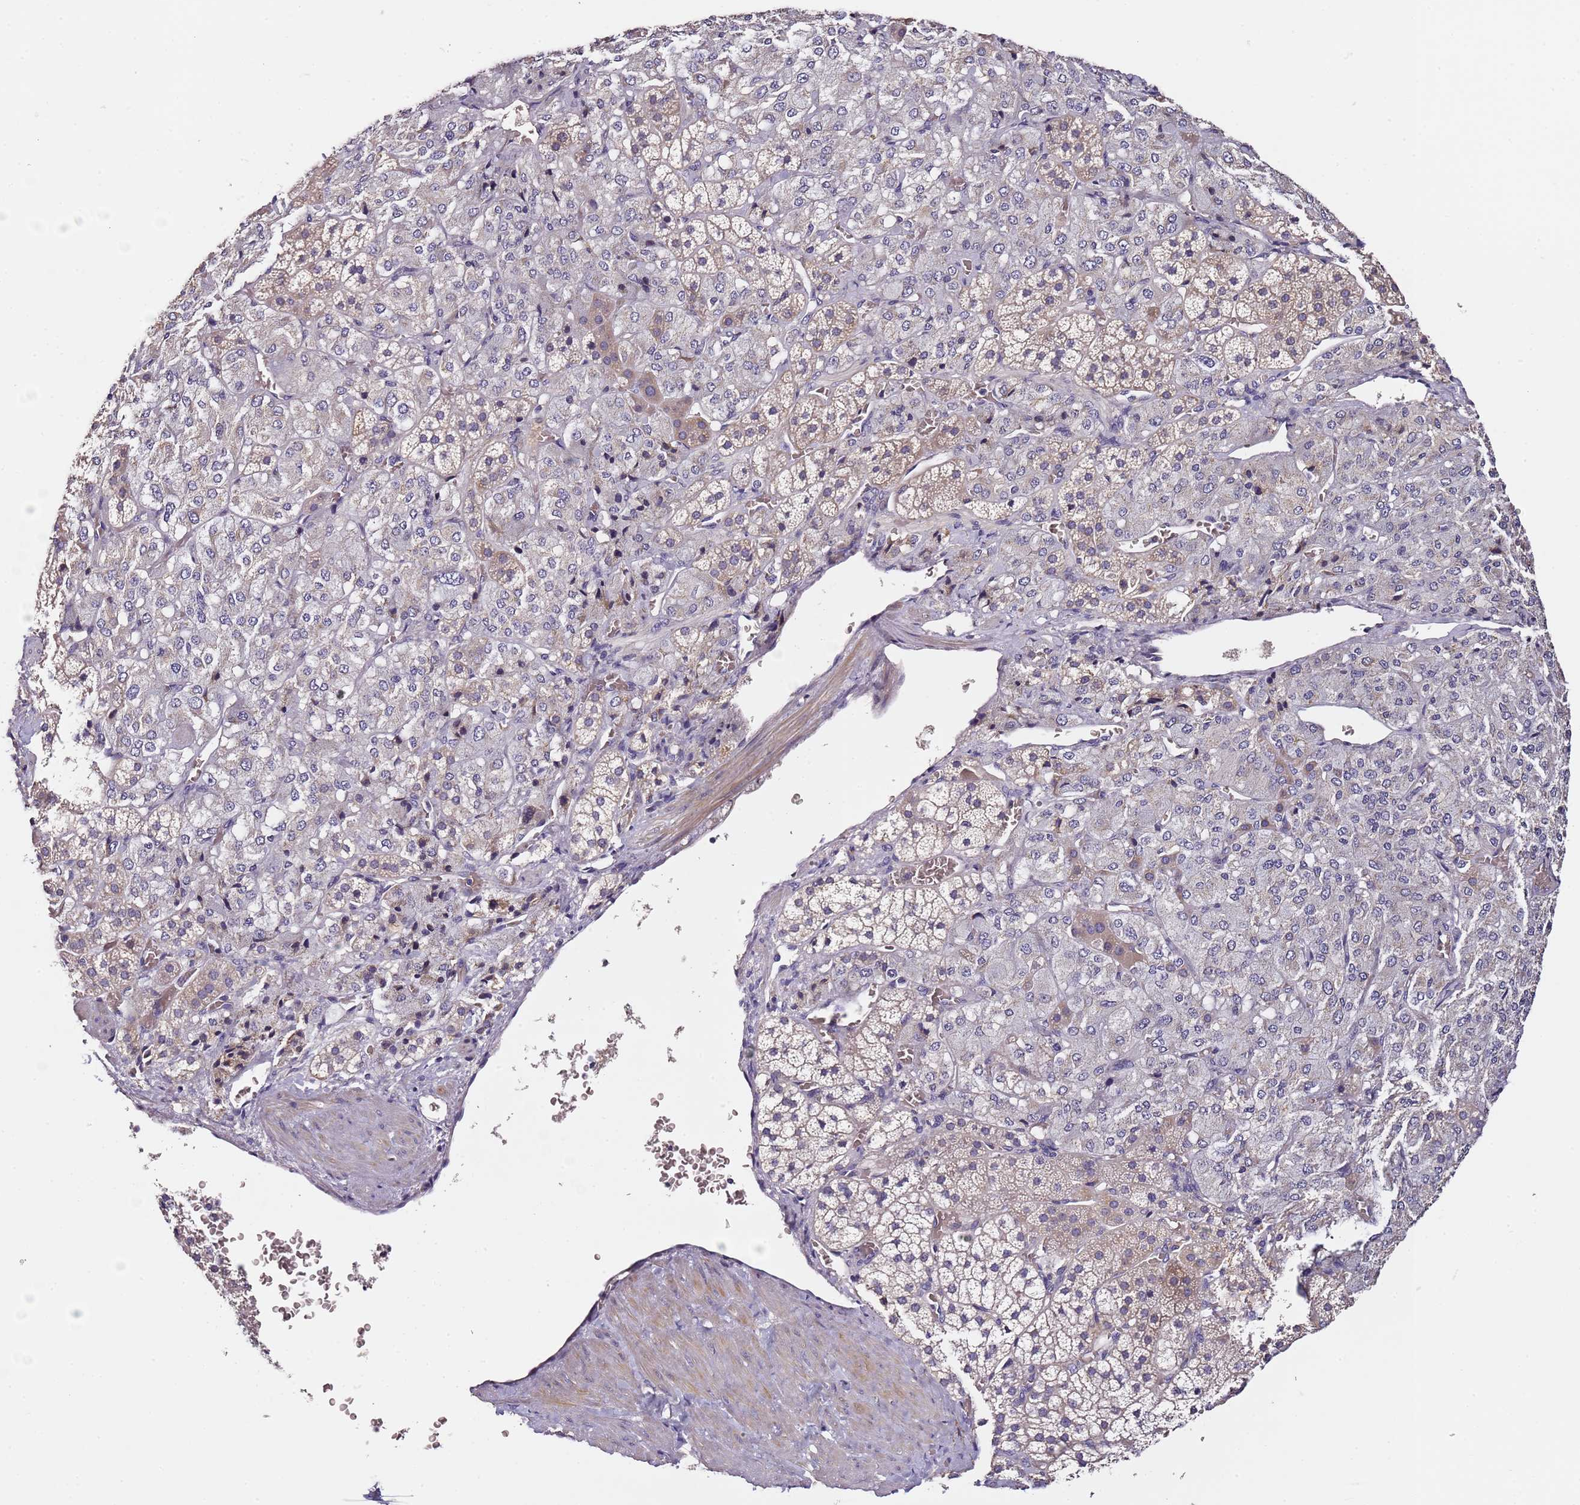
{"staining": {"intensity": "weak", "quantity": "<25%", "location": "cytoplasmic/membranous"}, "tissue": "adrenal gland", "cell_type": "Glandular cells", "image_type": "normal", "snomed": [{"axis": "morphology", "description": "Normal tissue, NOS"}, {"axis": "topography", "description": "Adrenal gland"}], "caption": "Glandular cells are negative for protein expression in benign human adrenal gland. Brightfield microscopy of IHC stained with DAB (3,3'-diaminobenzidine) (brown) and hematoxylin (blue), captured at high magnification.", "gene": "OR2B11", "patient": {"sex": "female", "age": 44}}